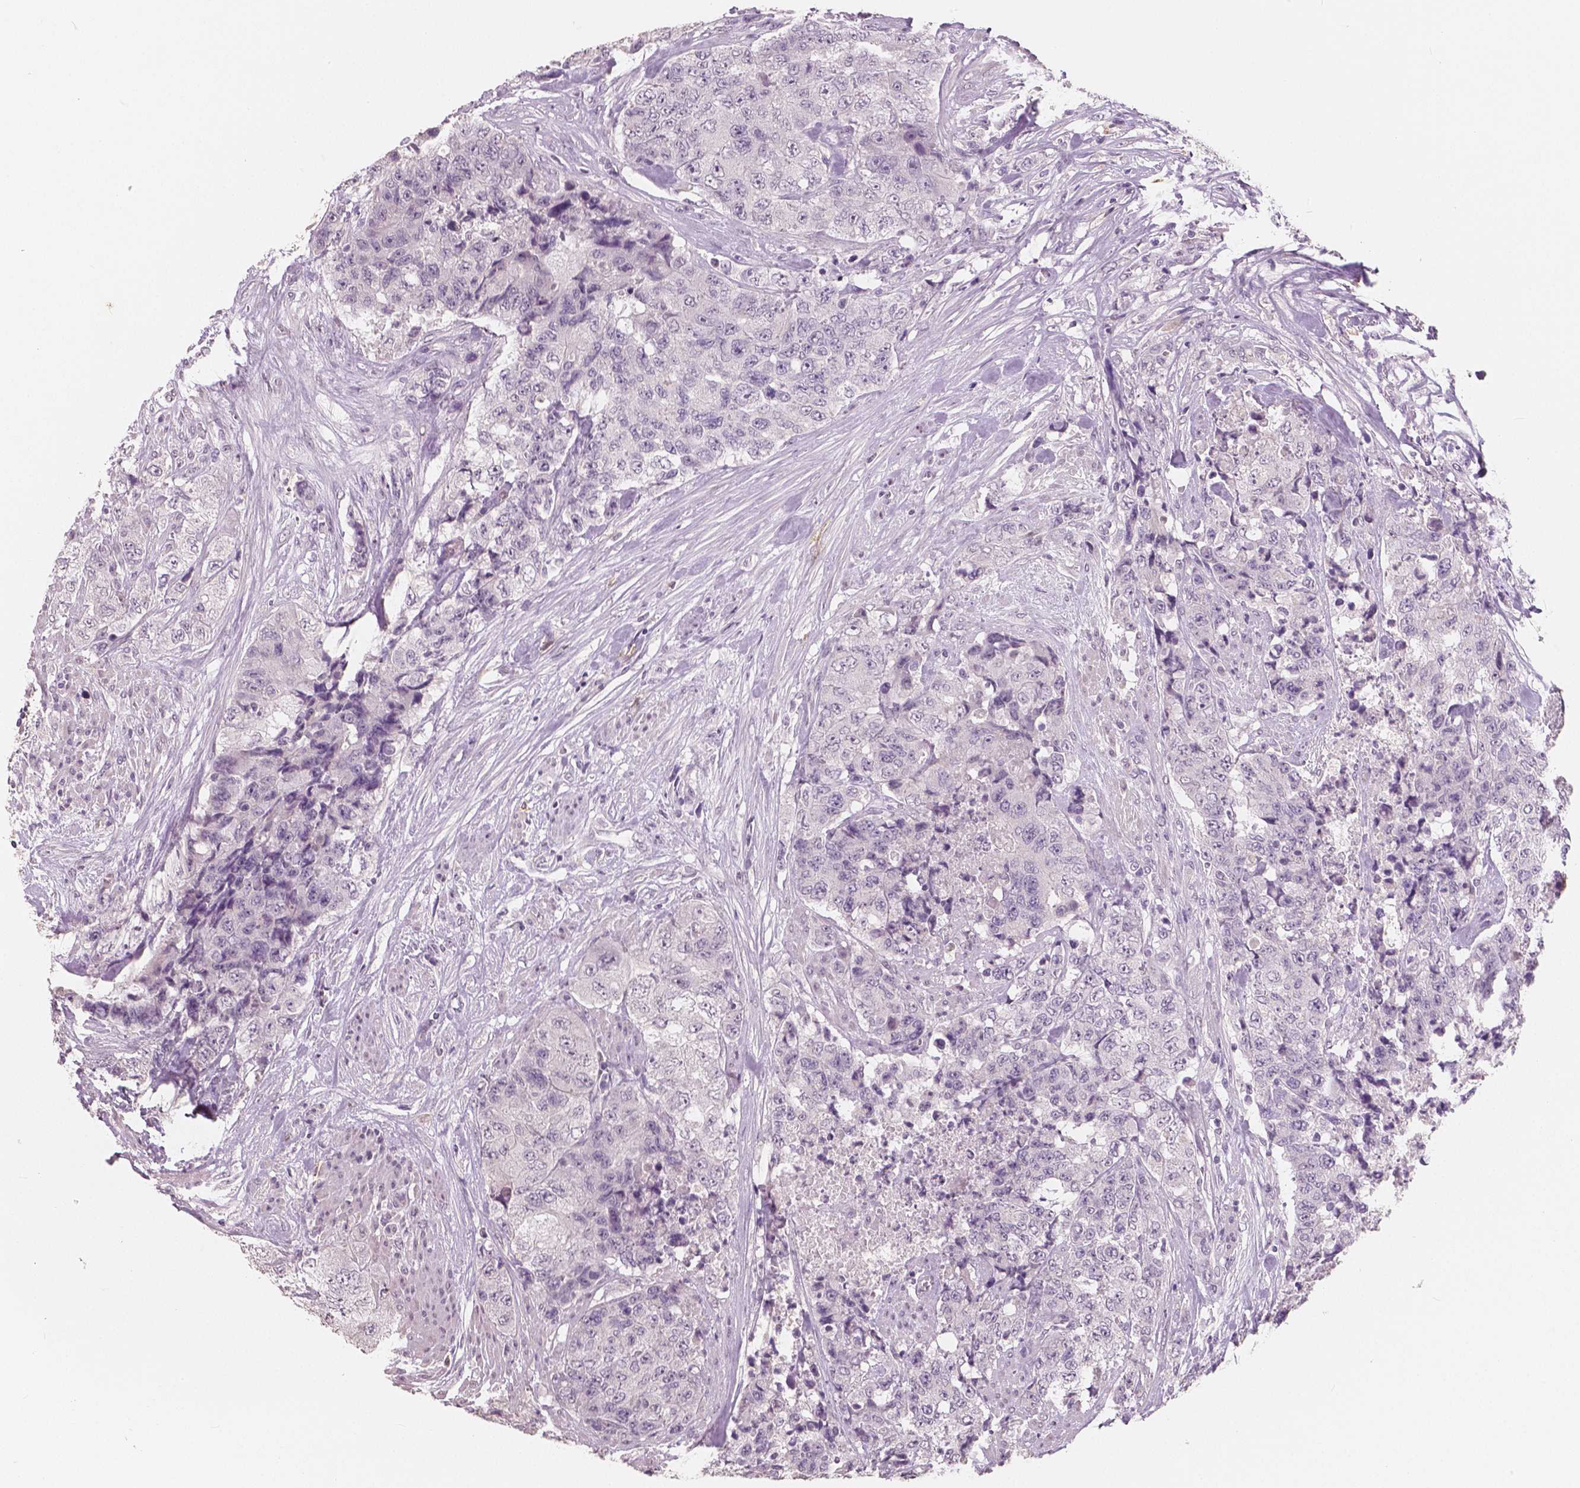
{"staining": {"intensity": "negative", "quantity": "none", "location": "none"}, "tissue": "urothelial cancer", "cell_type": "Tumor cells", "image_type": "cancer", "snomed": [{"axis": "morphology", "description": "Urothelial carcinoma, High grade"}, {"axis": "topography", "description": "Urinary bladder"}], "caption": "There is no significant staining in tumor cells of urothelial cancer. (Stains: DAB immunohistochemistry (IHC) with hematoxylin counter stain, Microscopy: brightfield microscopy at high magnification).", "gene": "KIT", "patient": {"sex": "female", "age": 78}}